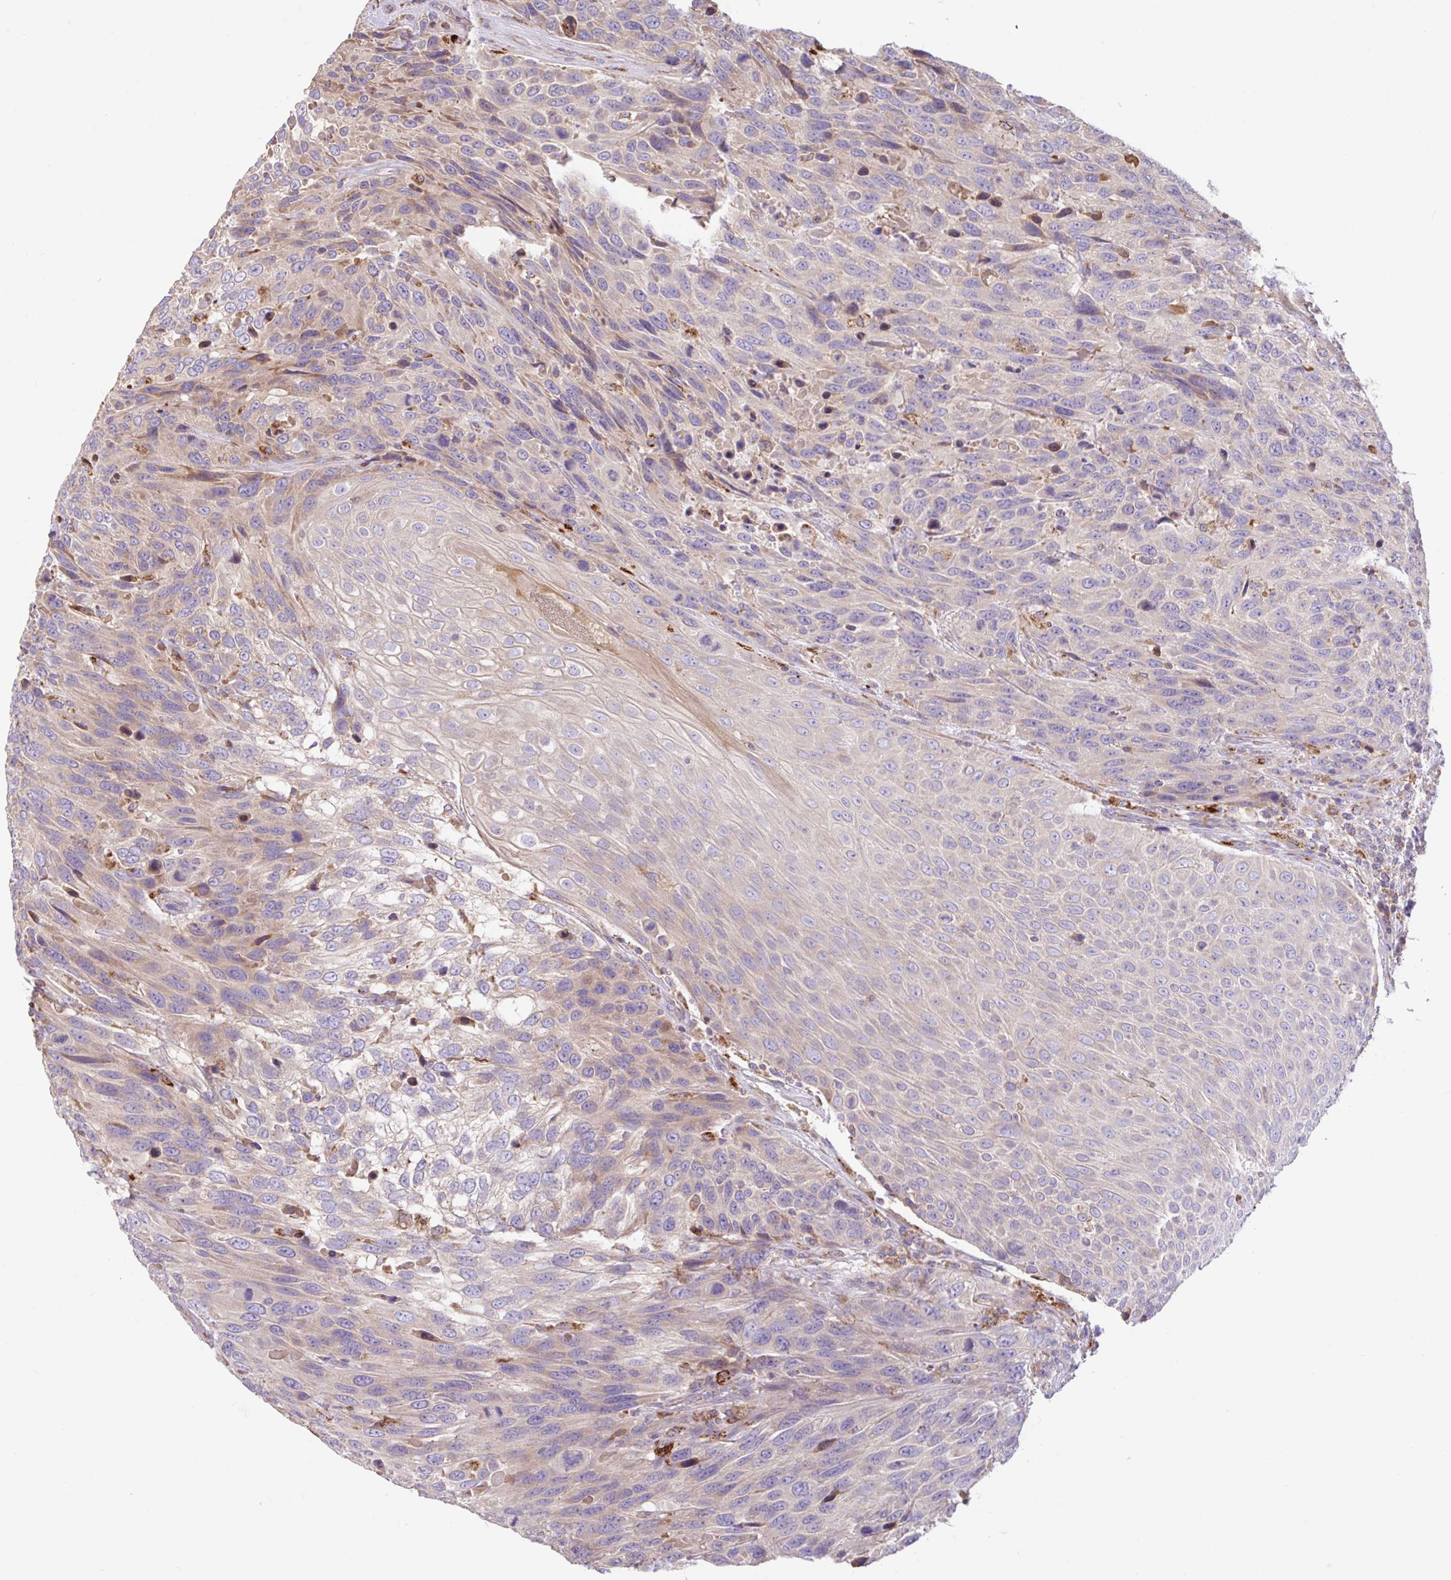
{"staining": {"intensity": "weak", "quantity": "<25%", "location": "cytoplasmic/membranous"}, "tissue": "urothelial cancer", "cell_type": "Tumor cells", "image_type": "cancer", "snomed": [{"axis": "morphology", "description": "Urothelial carcinoma, High grade"}, {"axis": "topography", "description": "Urinary bladder"}], "caption": "The histopathology image displays no staining of tumor cells in urothelial carcinoma (high-grade).", "gene": "RALBP1", "patient": {"sex": "female", "age": 70}}